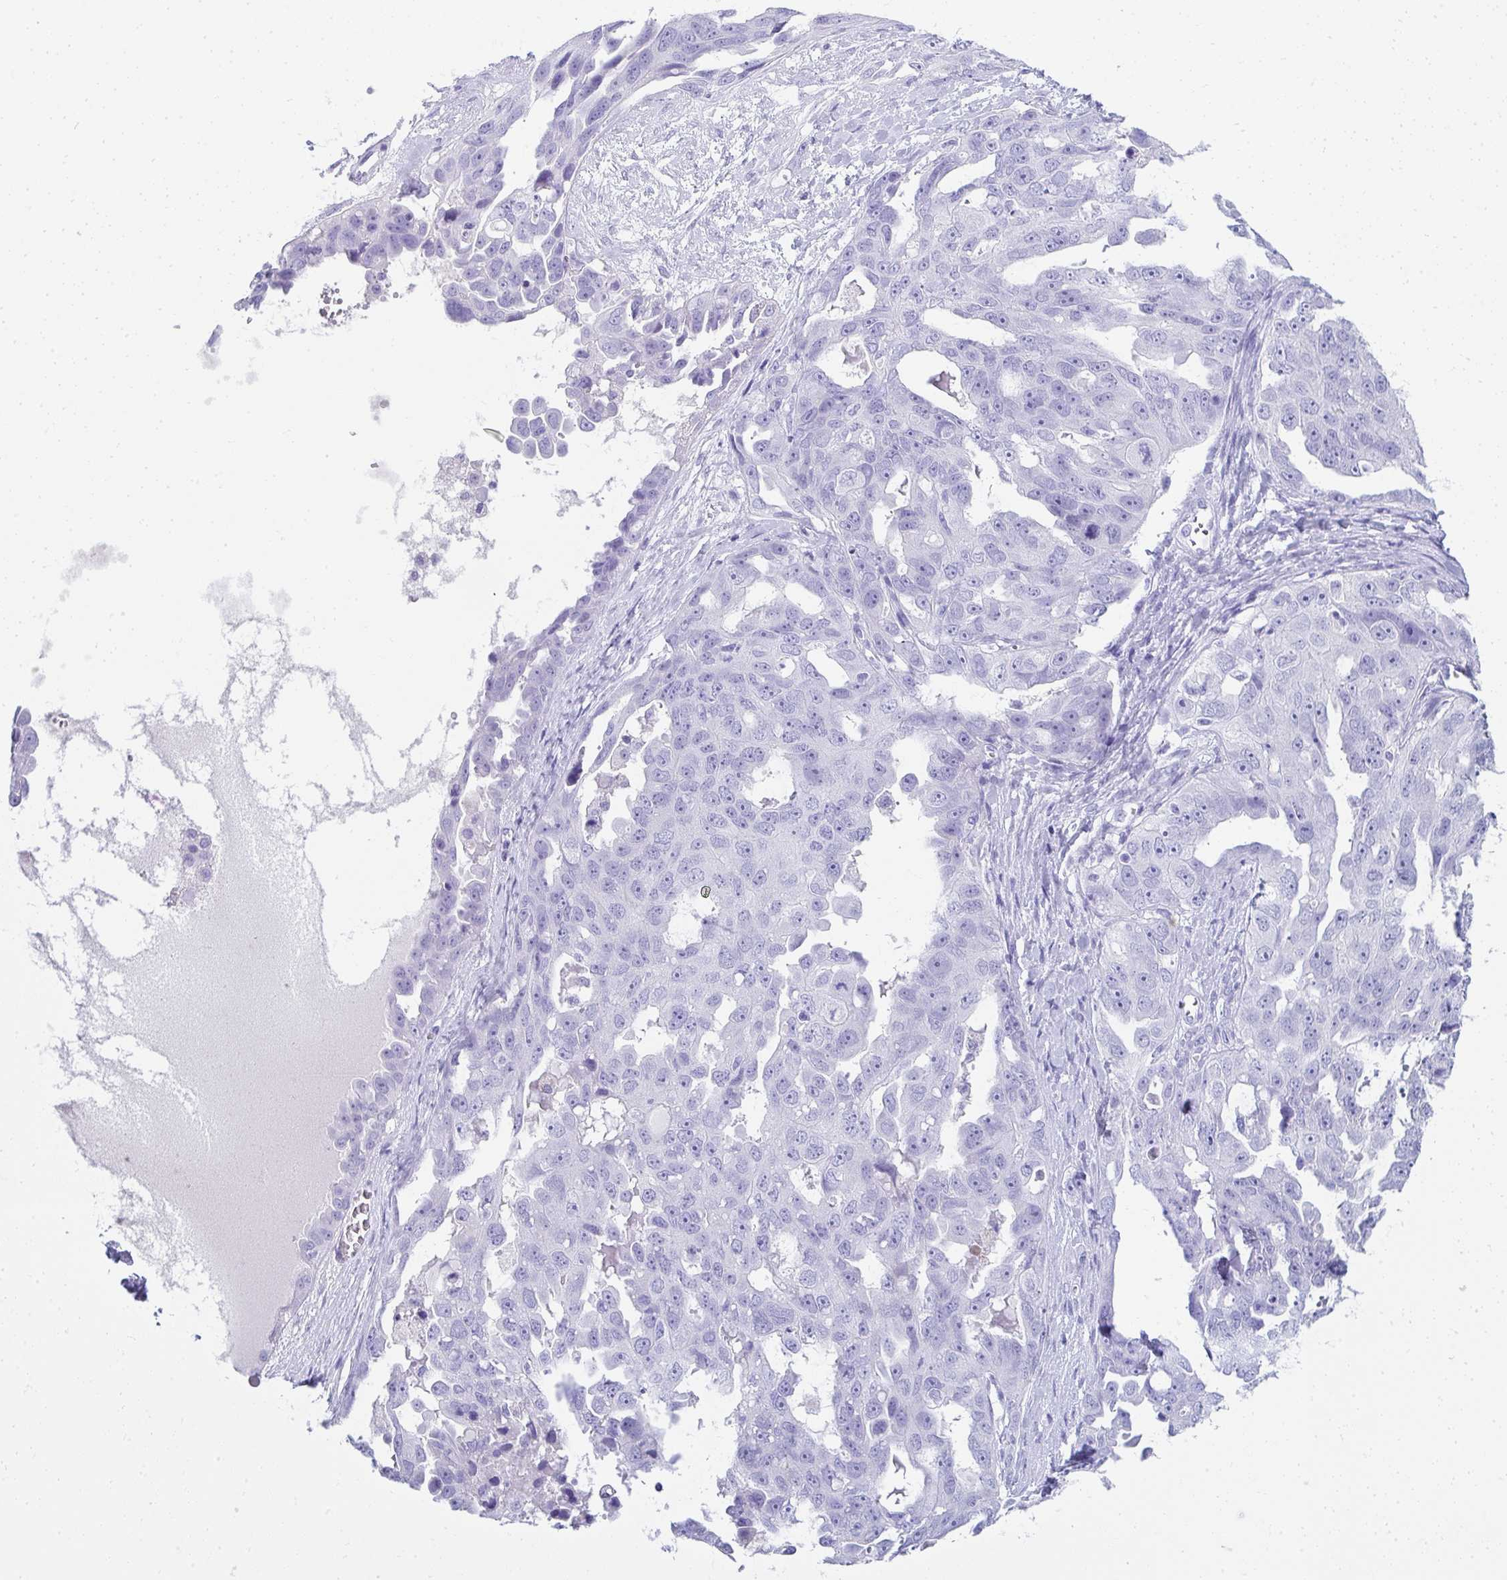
{"staining": {"intensity": "negative", "quantity": "none", "location": "none"}, "tissue": "ovarian cancer", "cell_type": "Tumor cells", "image_type": "cancer", "snomed": [{"axis": "morphology", "description": "Carcinoma, endometroid"}, {"axis": "topography", "description": "Ovary"}], "caption": "The photomicrograph exhibits no significant expression in tumor cells of ovarian cancer.", "gene": "SEC14L3", "patient": {"sex": "female", "age": 70}}